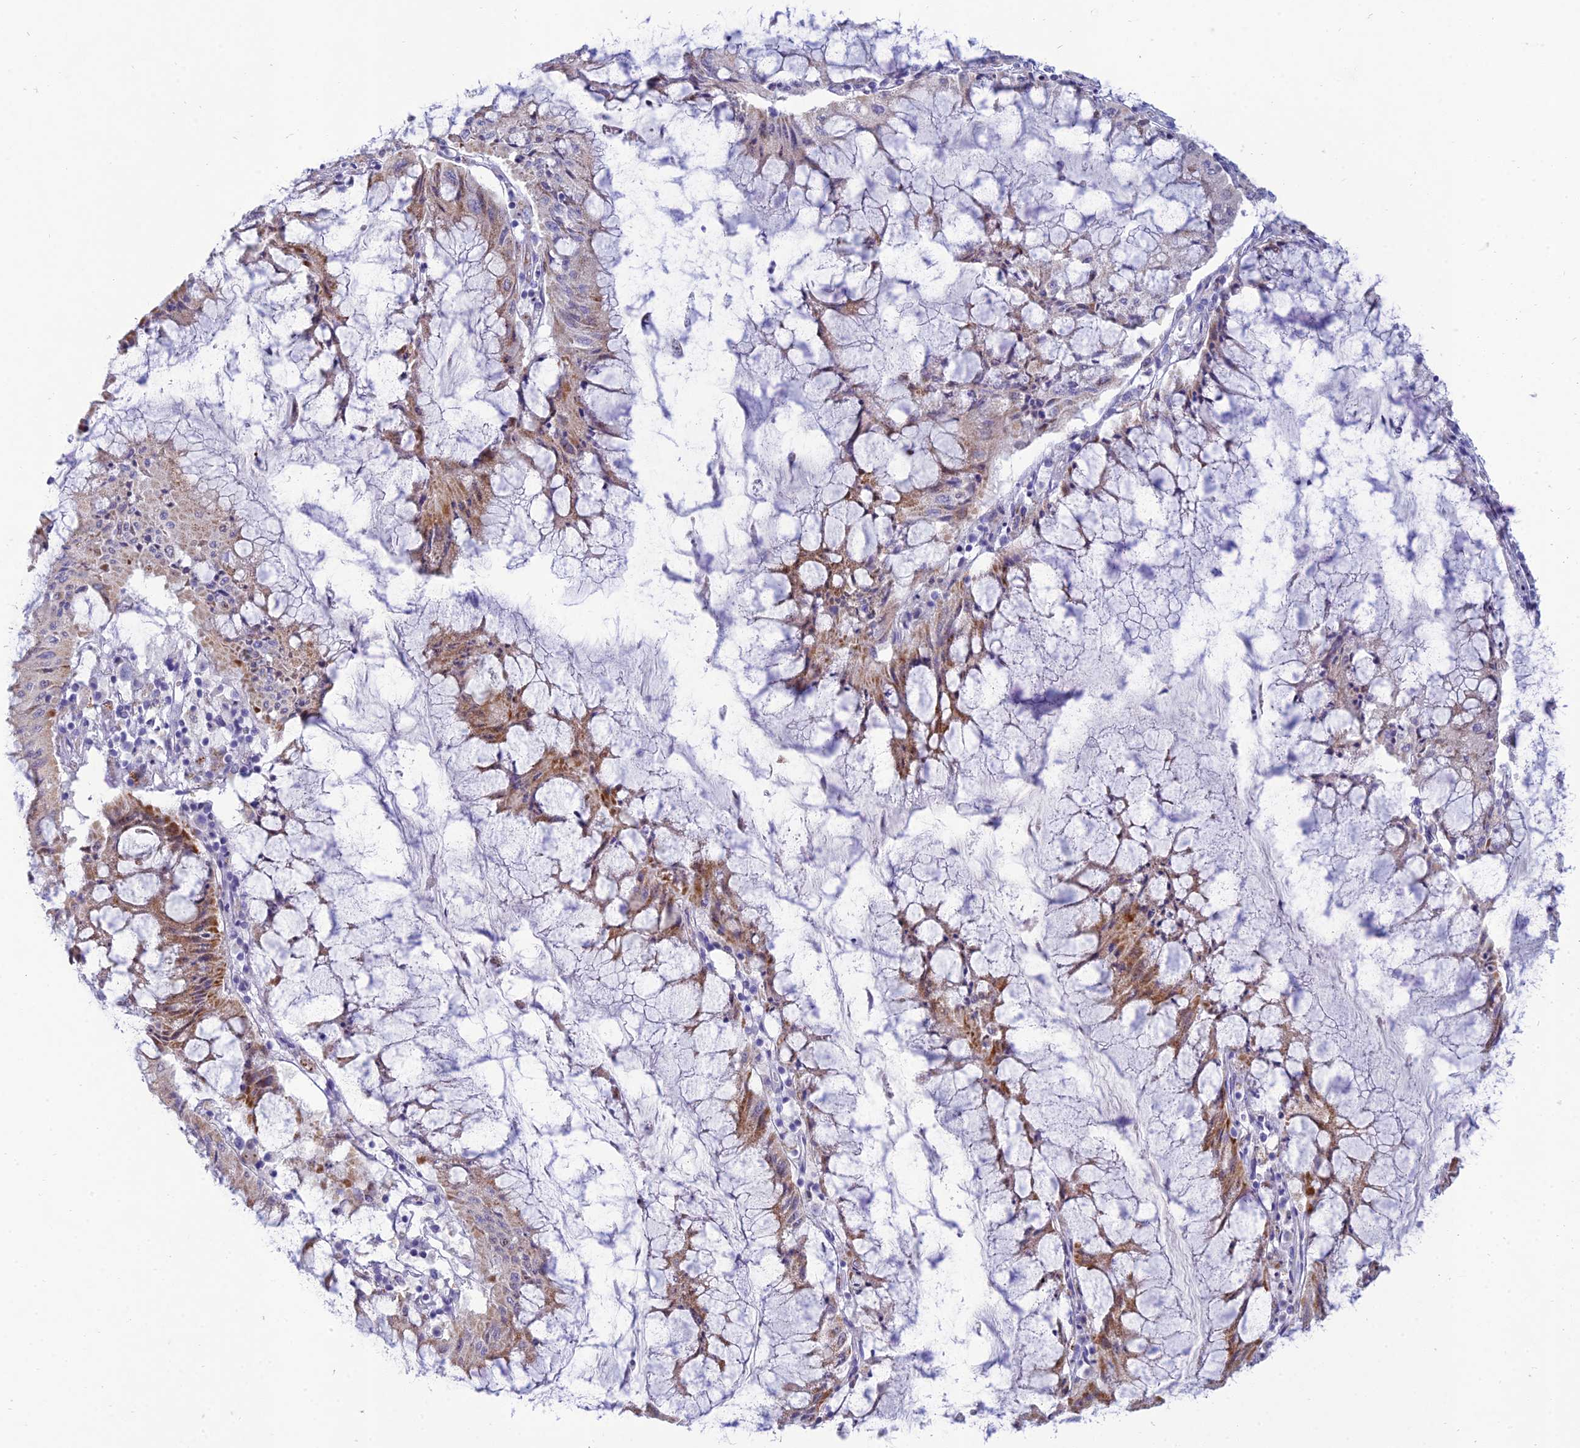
{"staining": {"intensity": "moderate", "quantity": "<25%", "location": "cytoplasmic/membranous"}, "tissue": "pancreatic cancer", "cell_type": "Tumor cells", "image_type": "cancer", "snomed": [{"axis": "morphology", "description": "Adenocarcinoma, NOS"}, {"axis": "topography", "description": "Pancreas"}], "caption": "Brown immunohistochemical staining in human adenocarcinoma (pancreatic) displays moderate cytoplasmic/membranous staining in about <25% of tumor cells. (IHC, brightfield microscopy, high magnification).", "gene": "MAL2", "patient": {"sex": "female", "age": 50}}